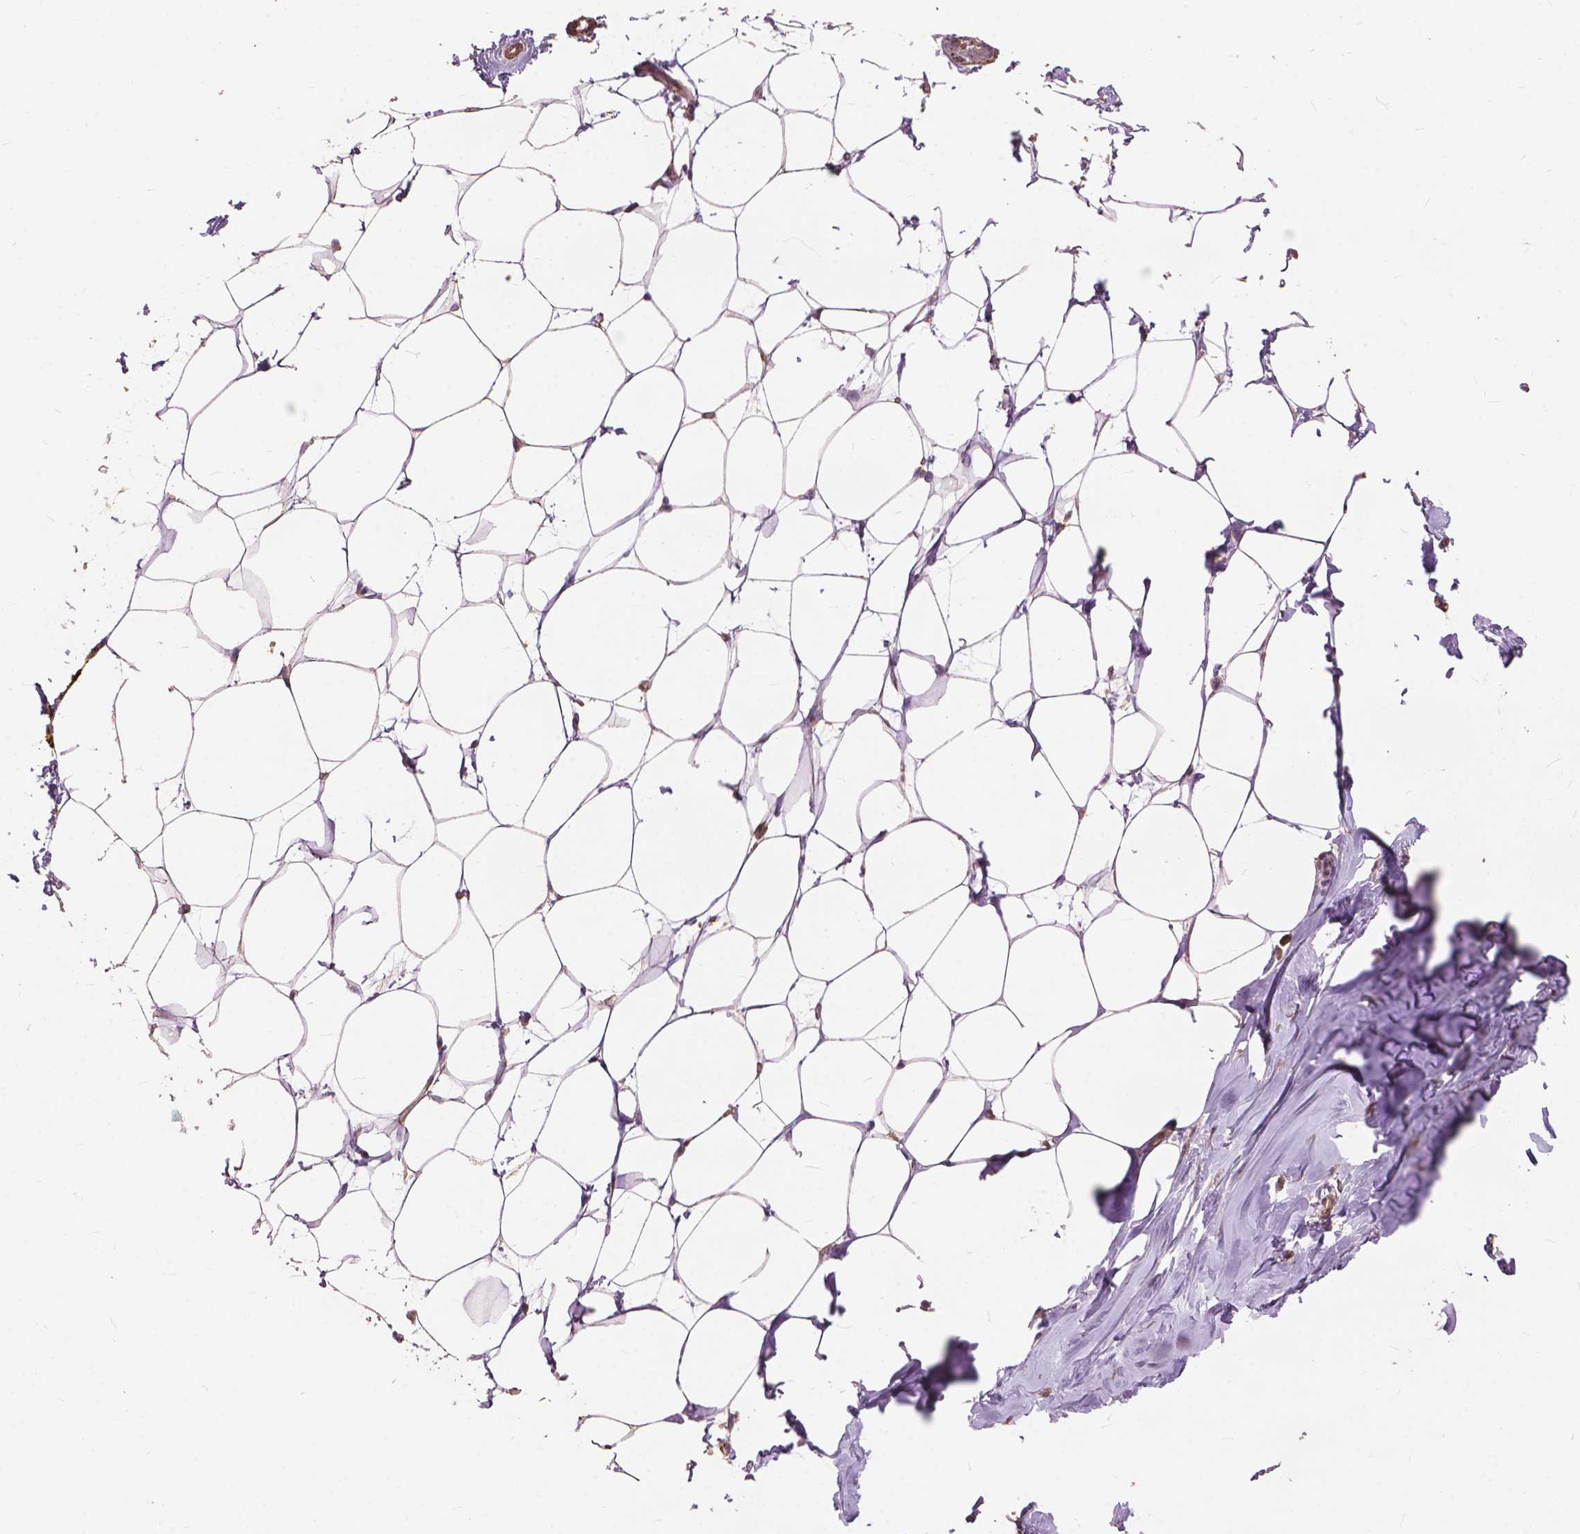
{"staining": {"intensity": "negative", "quantity": "none", "location": "none"}, "tissue": "breast", "cell_type": "Adipocytes", "image_type": "normal", "snomed": [{"axis": "morphology", "description": "Normal tissue, NOS"}, {"axis": "topography", "description": "Breast"}], "caption": "This is a image of IHC staining of unremarkable breast, which shows no expression in adipocytes. Brightfield microscopy of IHC stained with DAB (3,3'-diaminobenzidine) (brown) and hematoxylin (blue), captured at high magnification.", "gene": "FNIP1", "patient": {"sex": "female", "age": 27}}